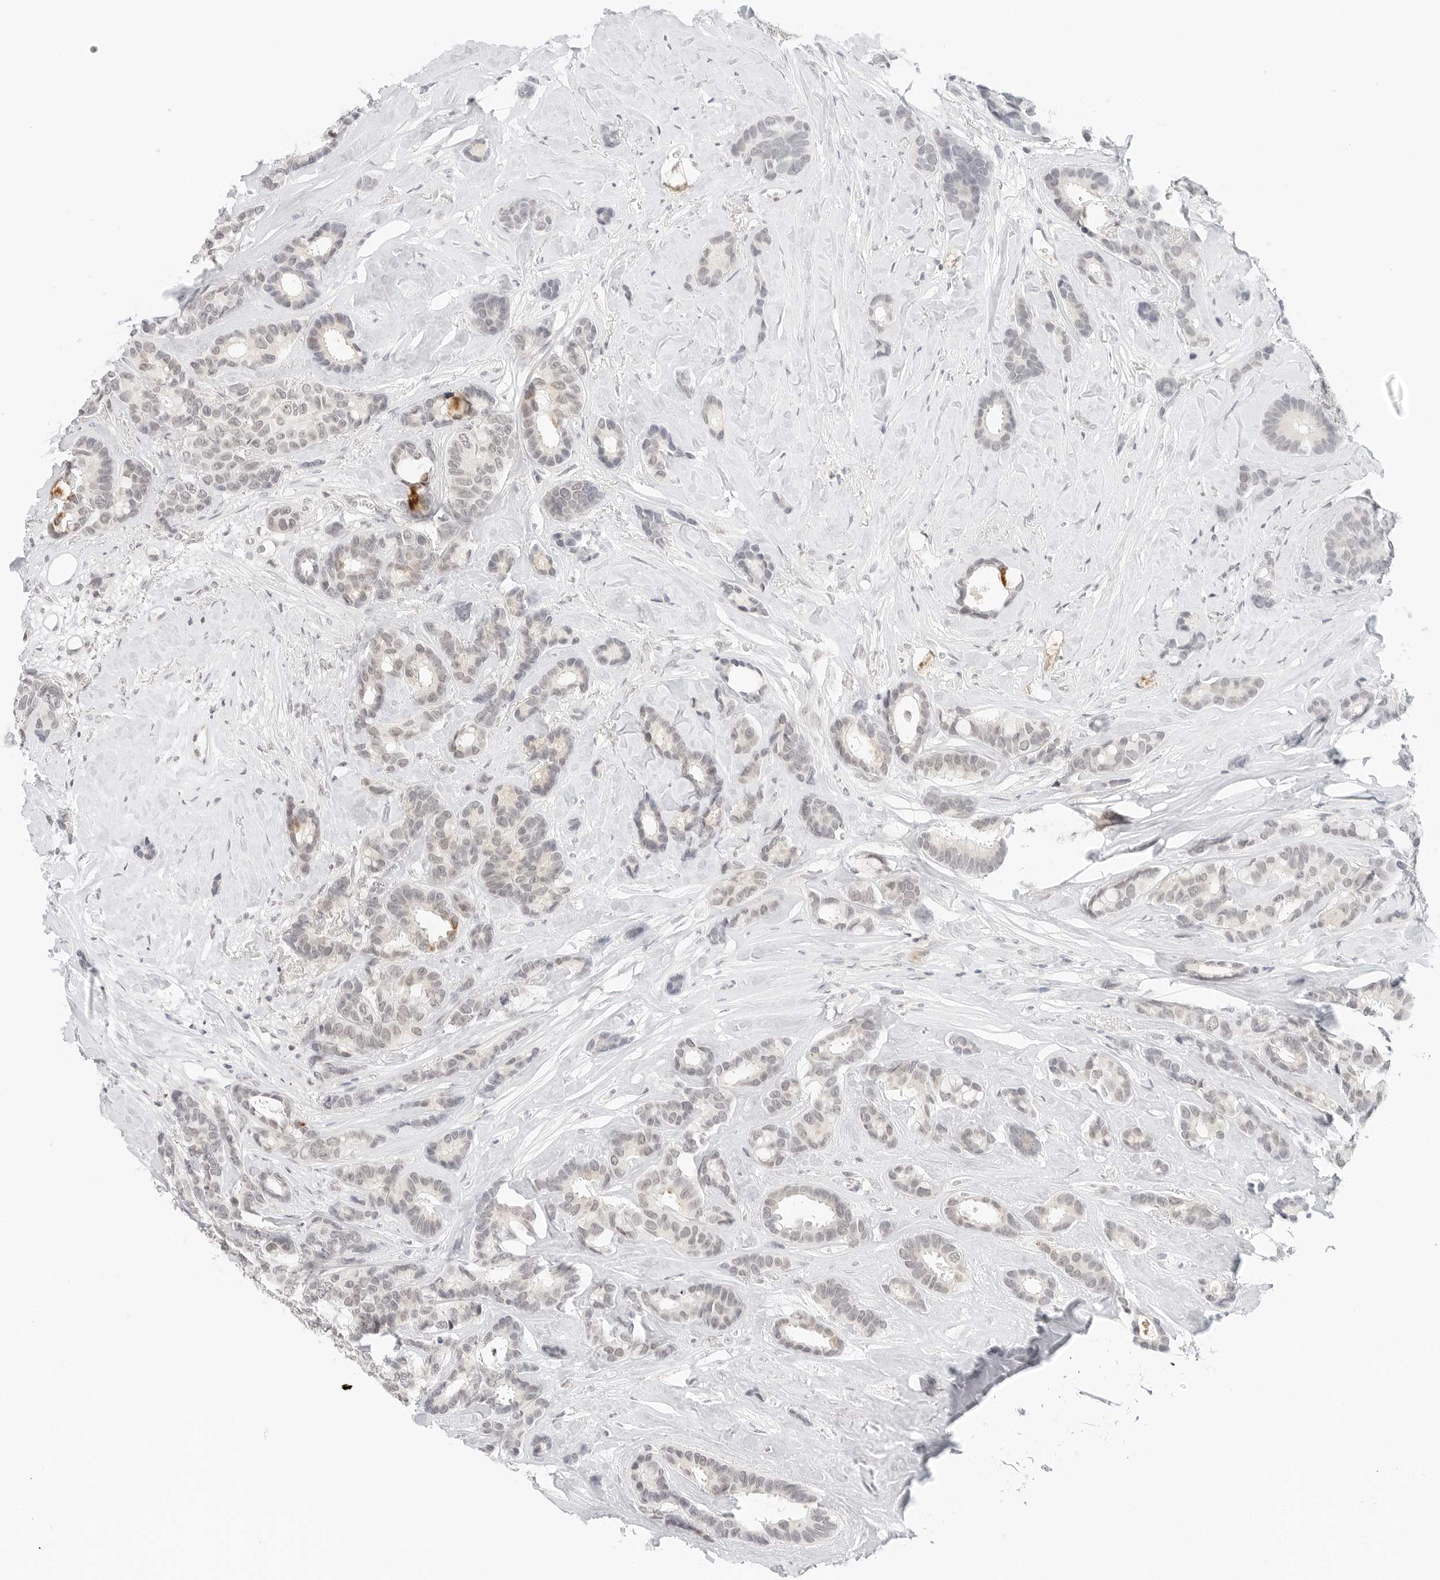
{"staining": {"intensity": "negative", "quantity": "none", "location": "none"}, "tissue": "breast cancer", "cell_type": "Tumor cells", "image_type": "cancer", "snomed": [{"axis": "morphology", "description": "Duct carcinoma"}, {"axis": "topography", "description": "Breast"}], "caption": "The photomicrograph demonstrates no significant staining in tumor cells of breast invasive ductal carcinoma.", "gene": "NEO1", "patient": {"sex": "female", "age": 87}}